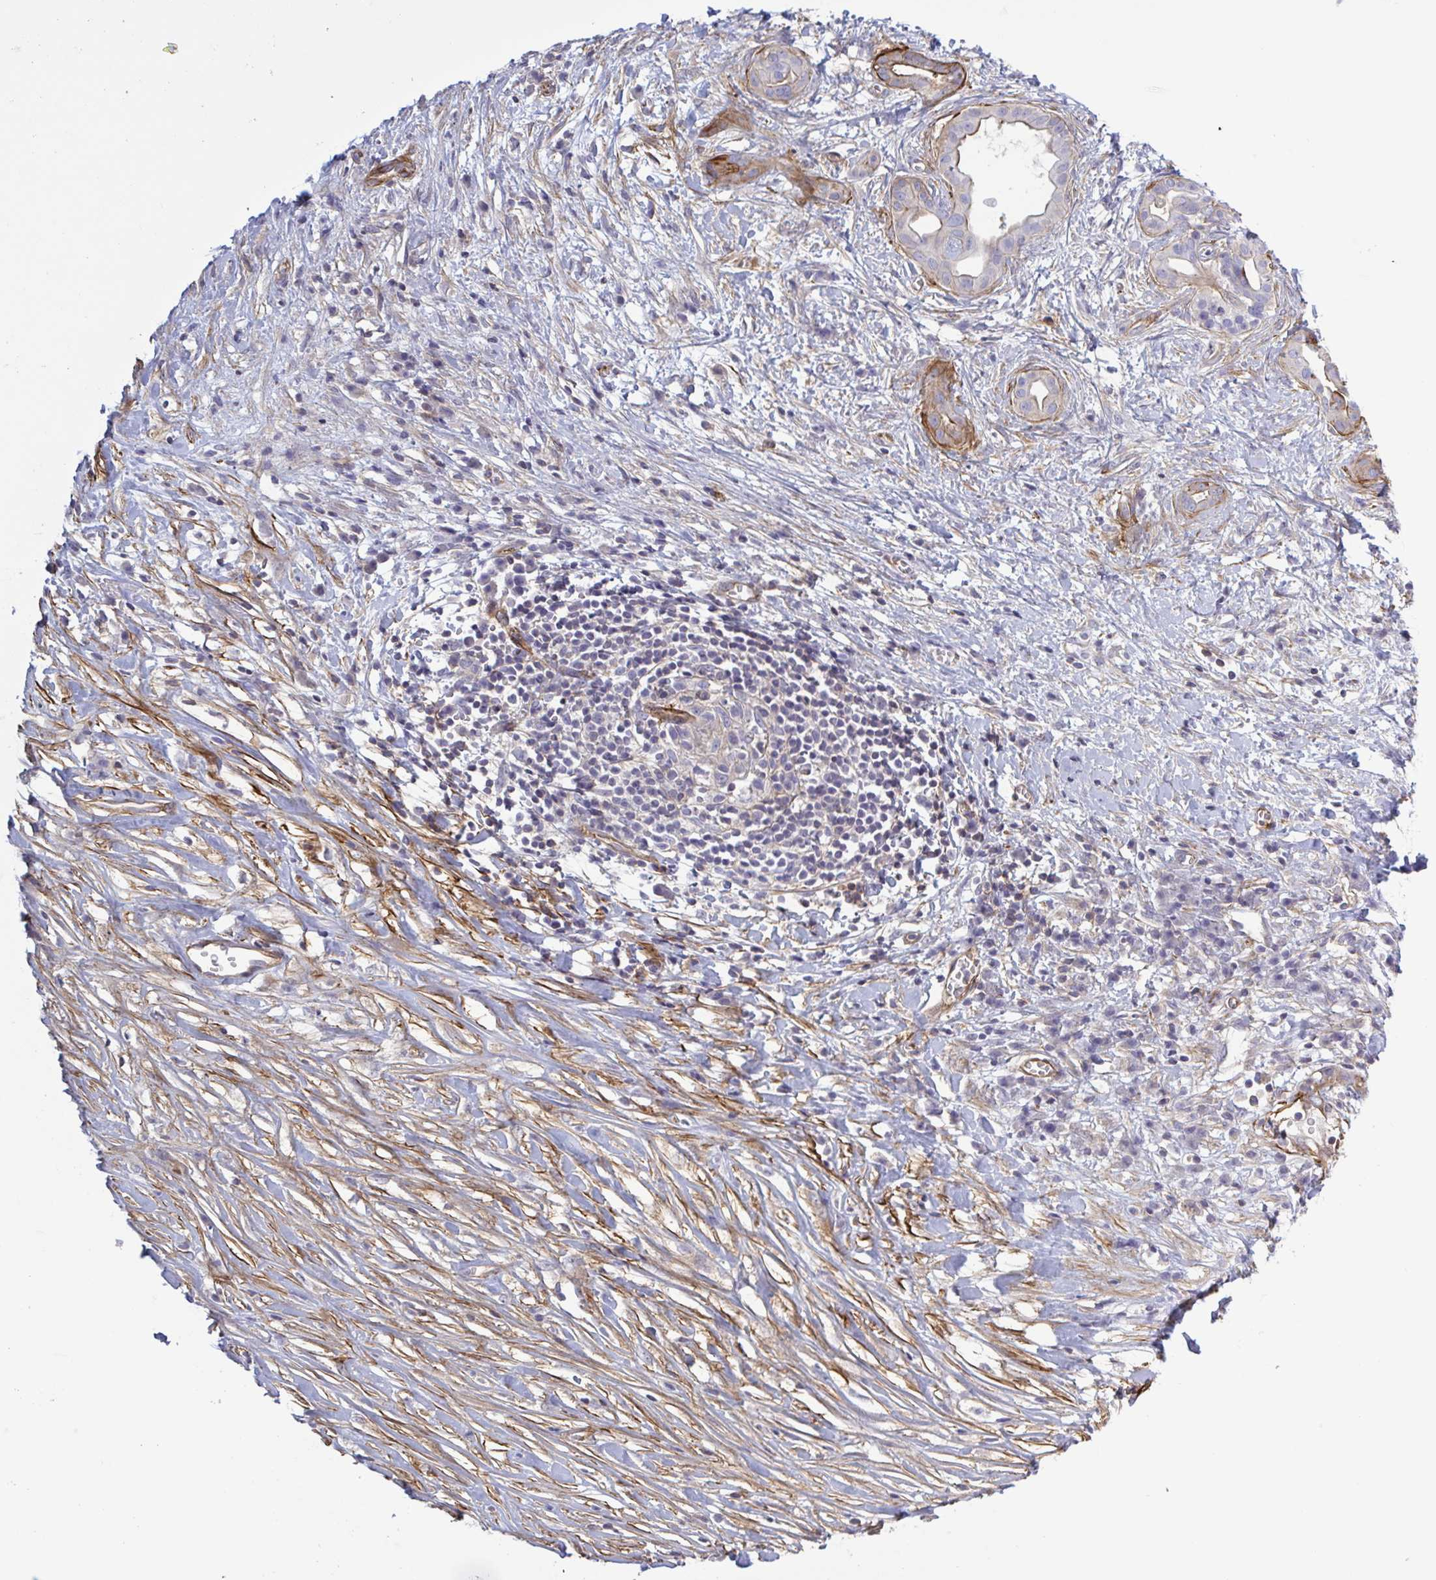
{"staining": {"intensity": "moderate", "quantity": "<25%", "location": "cytoplasmic/membranous"}, "tissue": "pancreatic cancer", "cell_type": "Tumor cells", "image_type": "cancer", "snomed": [{"axis": "morphology", "description": "Adenocarcinoma, NOS"}, {"axis": "topography", "description": "Pancreas"}], "caption": "DAB immunohistochemical staining of pancreatic adenocarcinoma demonstrates moderate cytoplasmic/membranous protein staining in about <25% of tumor cells. (IHC, brightfield microscopy, high magnification).", "gene": "SHISA7", "patient": {"sex": "male", "age": 61}}